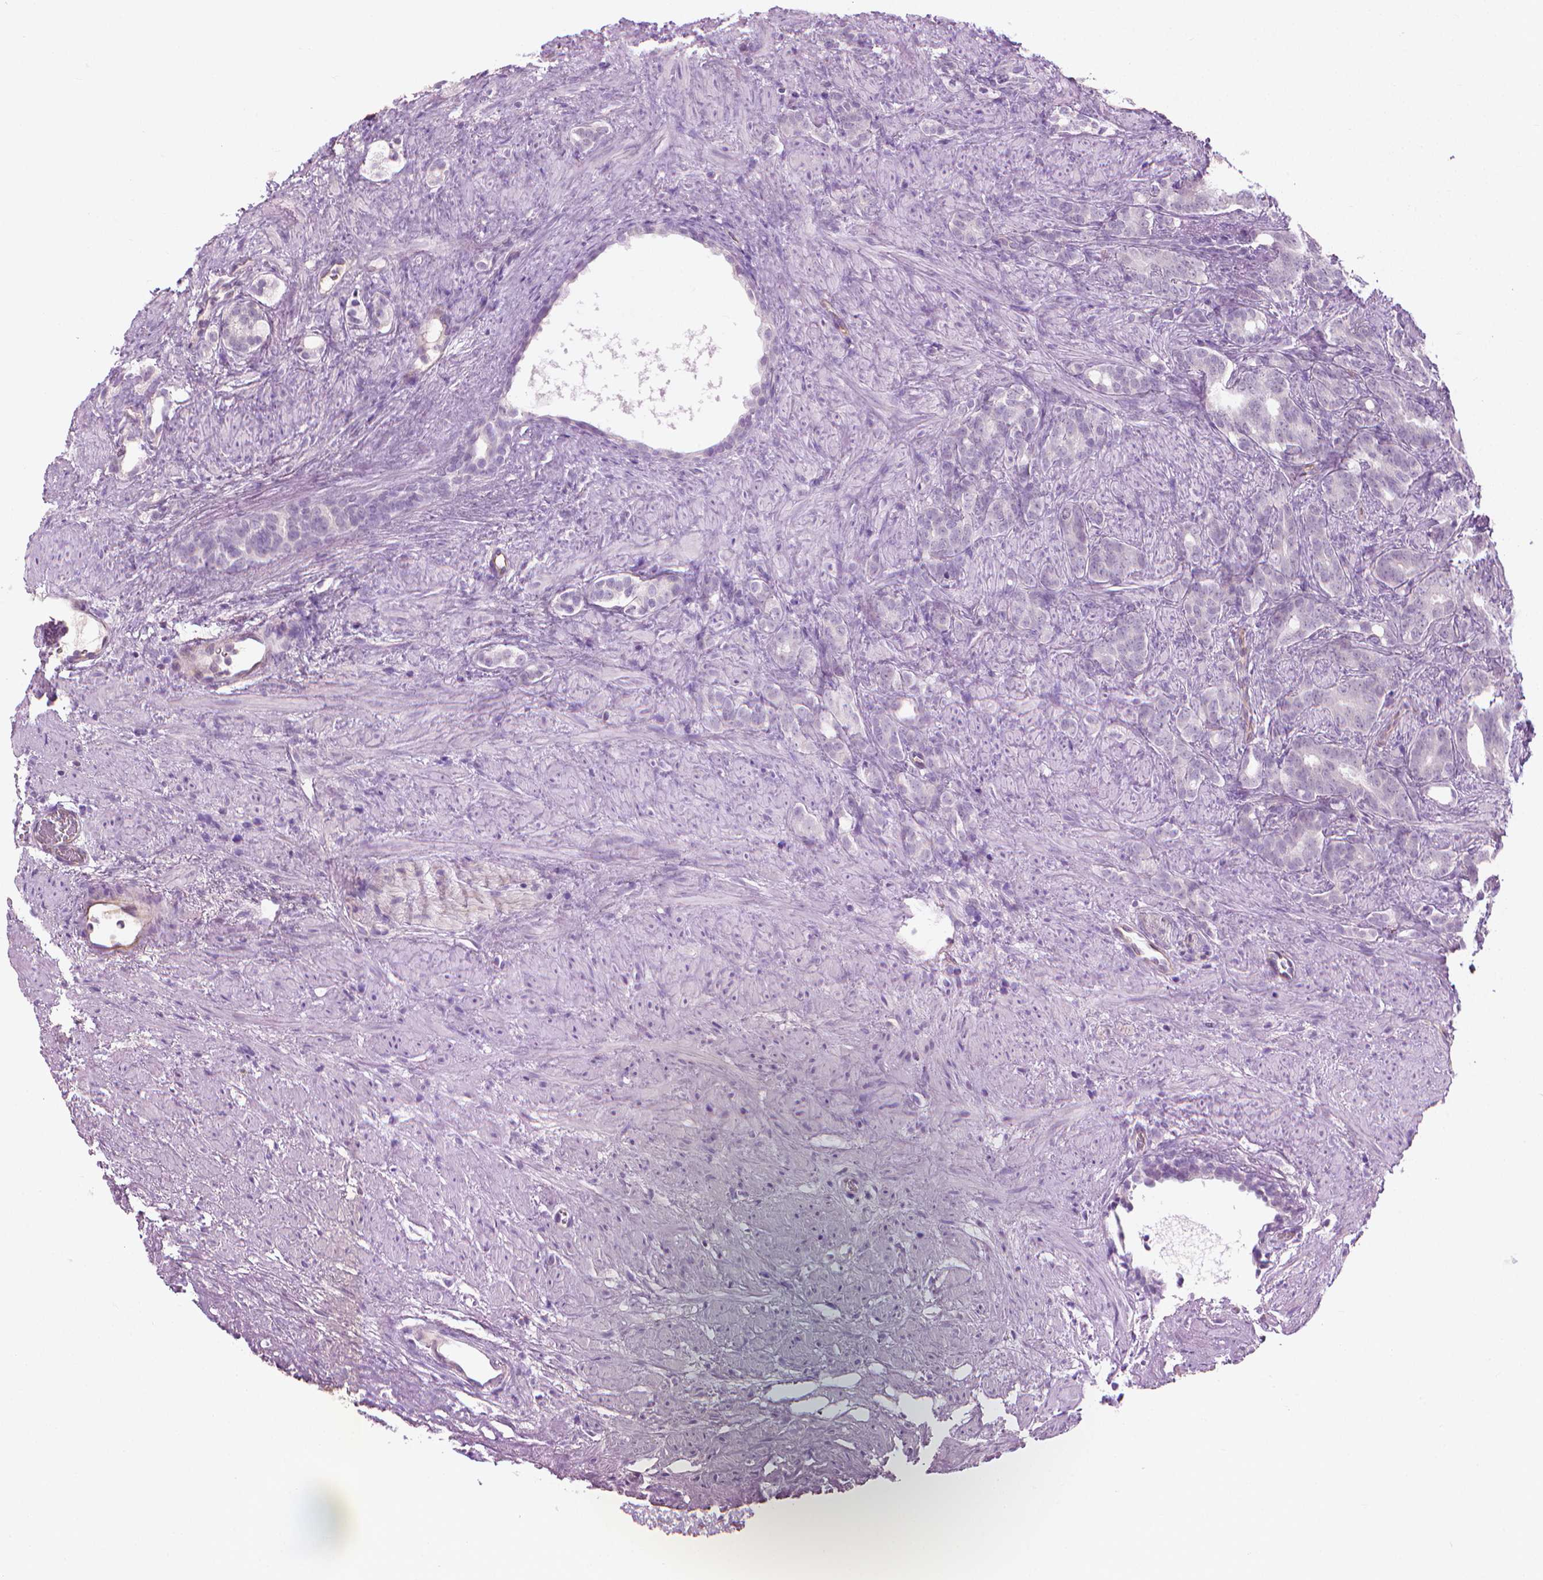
{"staining": {"intensity": "negative", "quantity": "none", "location": "none"}, "tissue": "prostate cancer", "cell_type": "Tumor cells", "image_type": "cancer", "snomed": [{"axis": "morphology", "description": "Adenocarcinoma, High grade"}, {"axis": "topography", "description": "Prostate"}], "caption": "This is an IHC photomicrograph of prostate cancer (adenocarcinoma (high-grade)). There is no expression in tumor cells.", "gene": "KRT73", "patient": {"sex": "male", "age": 84}}